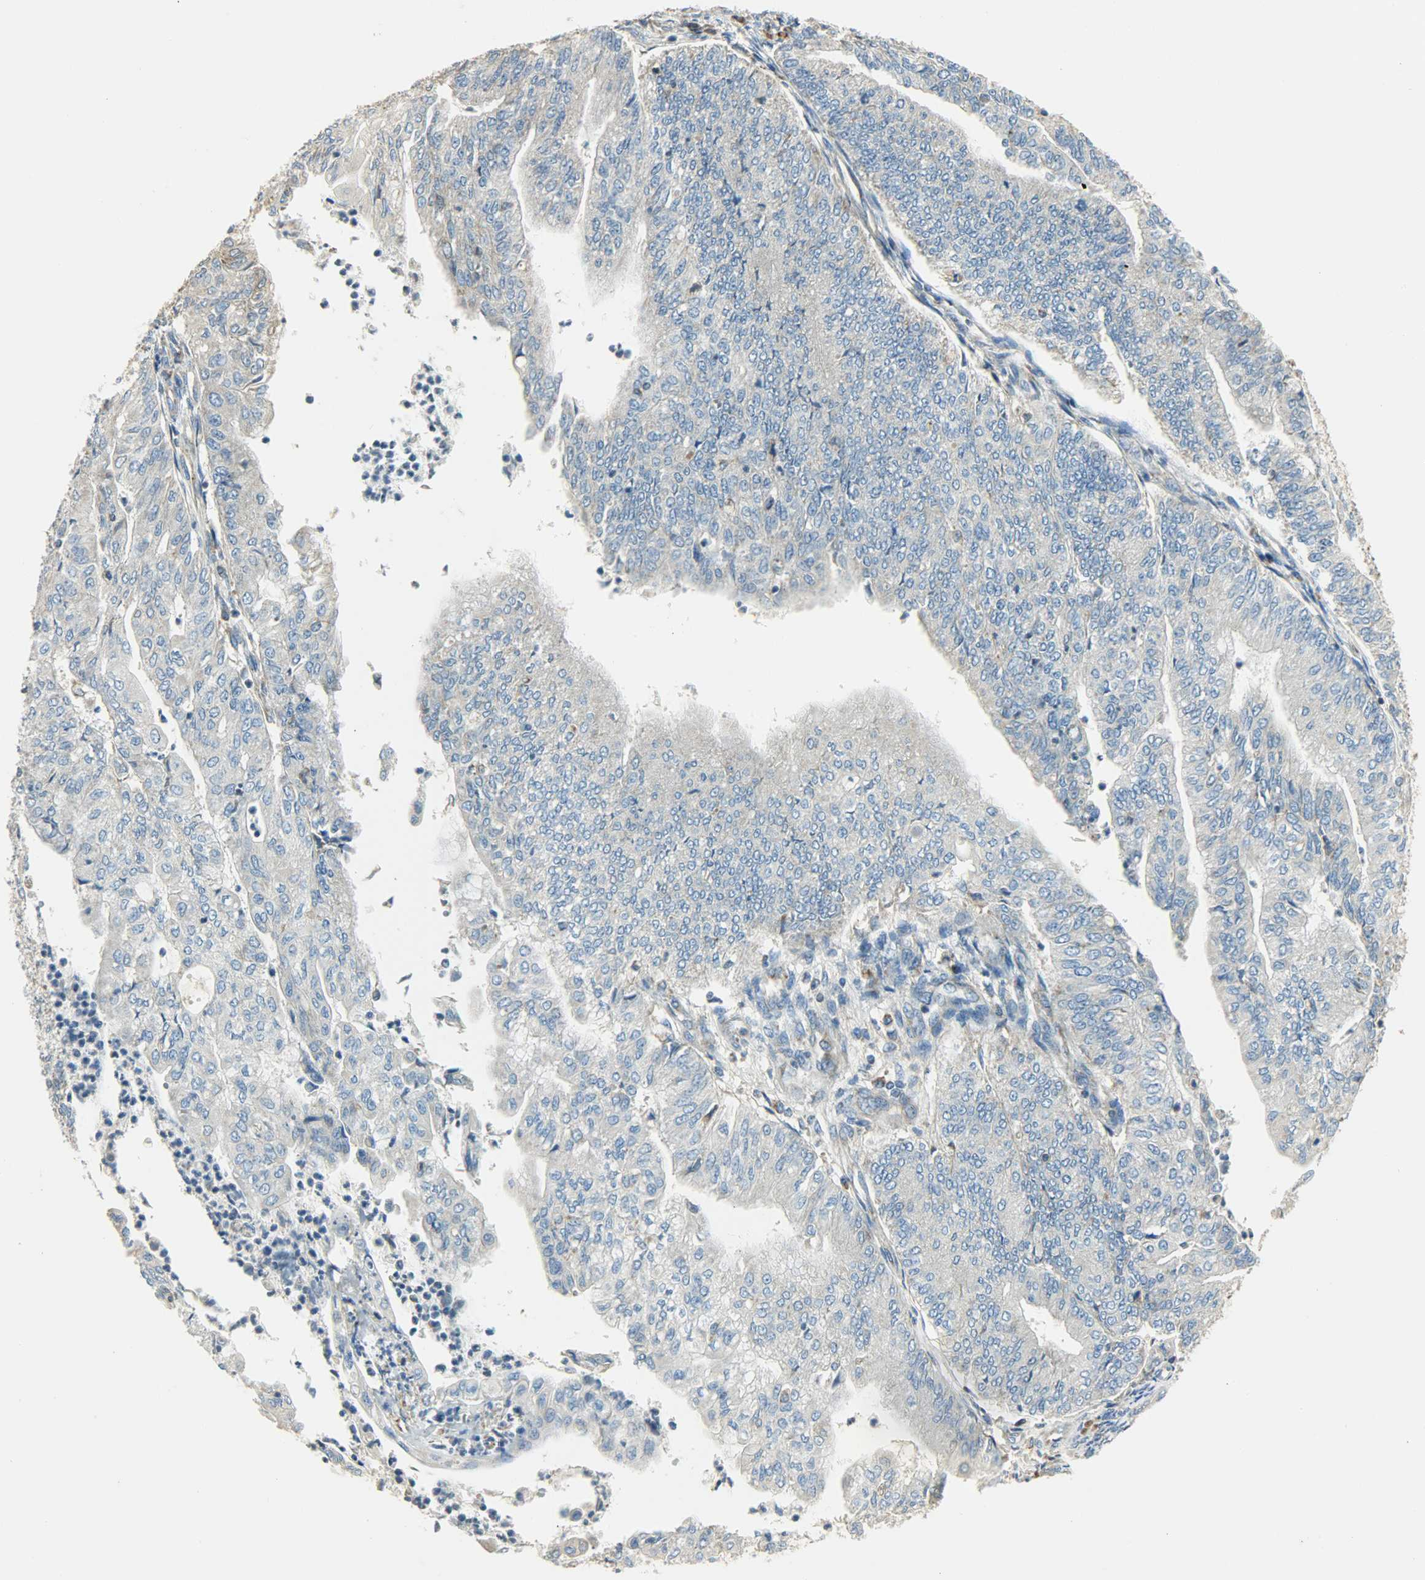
{"staining": {"intensity": "weak", "quantity": ">75%", "location": "cytoplasmic/membranous"}, "tissue": "endometrial cancer", "cell_type": "Tumor cells", "image_type": "cancer", "snomed": [{"axis": "morphology", "description": "Adenocarcinoma, NOS"}, {"axis": "topography", "description": "Endometrium"}], "caption": "A micrograph showing weak cytoplasmic/membranous staining in approximately >75% of tumor cells in endometrial adenocarcinoma, as visualized by brown immunohistochemical staining.", "gene": "NNT", "patient": {"sex": "female", "age": 59}}